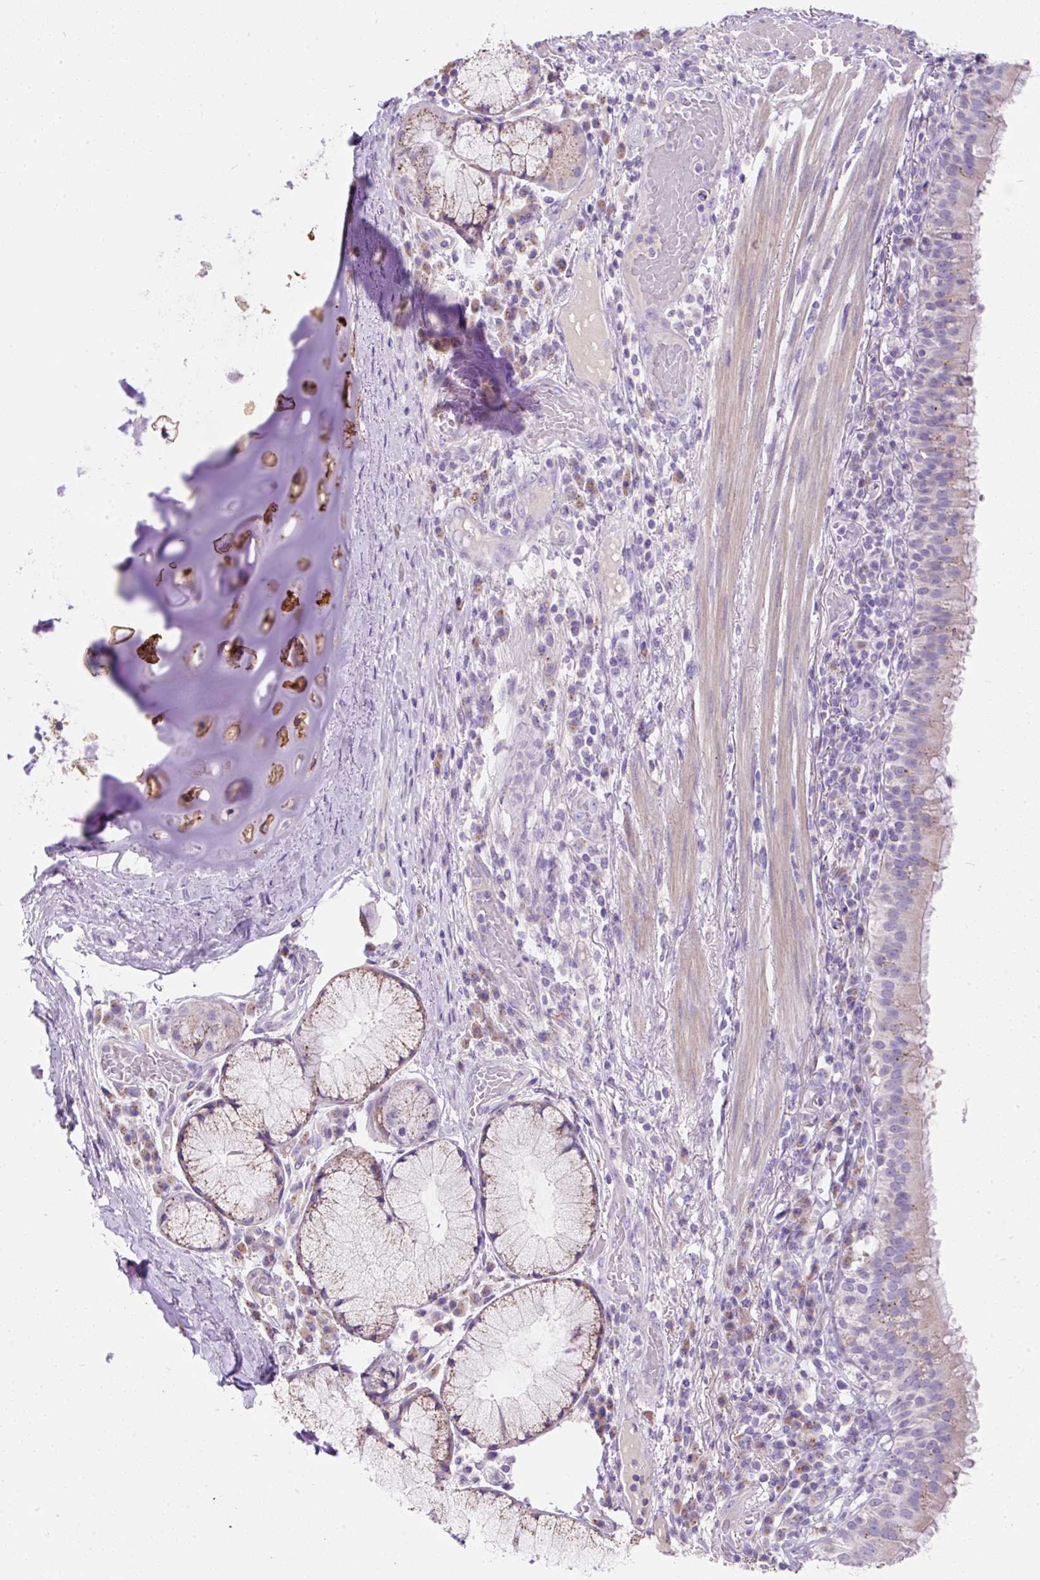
{"staining": {"intensity": "weak", "quantity": "<25%", "location": "cytoplasmic/membranous"}, "tissue": "bronchus", "cell_type": "Respiratory epithelial cells", "image_type": "normal", "snomed": [{"axis": "morphology", "description": "Normal tissue, NOS"}, {"axis": "topography", "description": "Cartilage tissue"}, {"axis": "topography", "description": "Bronchus"}], "caption": "A high-resolution photomicrograph shows immunohistochemistry staining of benign bronchus, which exhibits no significant staining in respiratory epithelial cells. Brightfield microscopy of immunohistochemistry (IHC) stained with DAB (3,3'-diaminobenzidine) (brown) and hematoxylin (blue), captured at high magnification.", "gene": "SUSD5", "patient": {"sex": "male", "age": 56}}